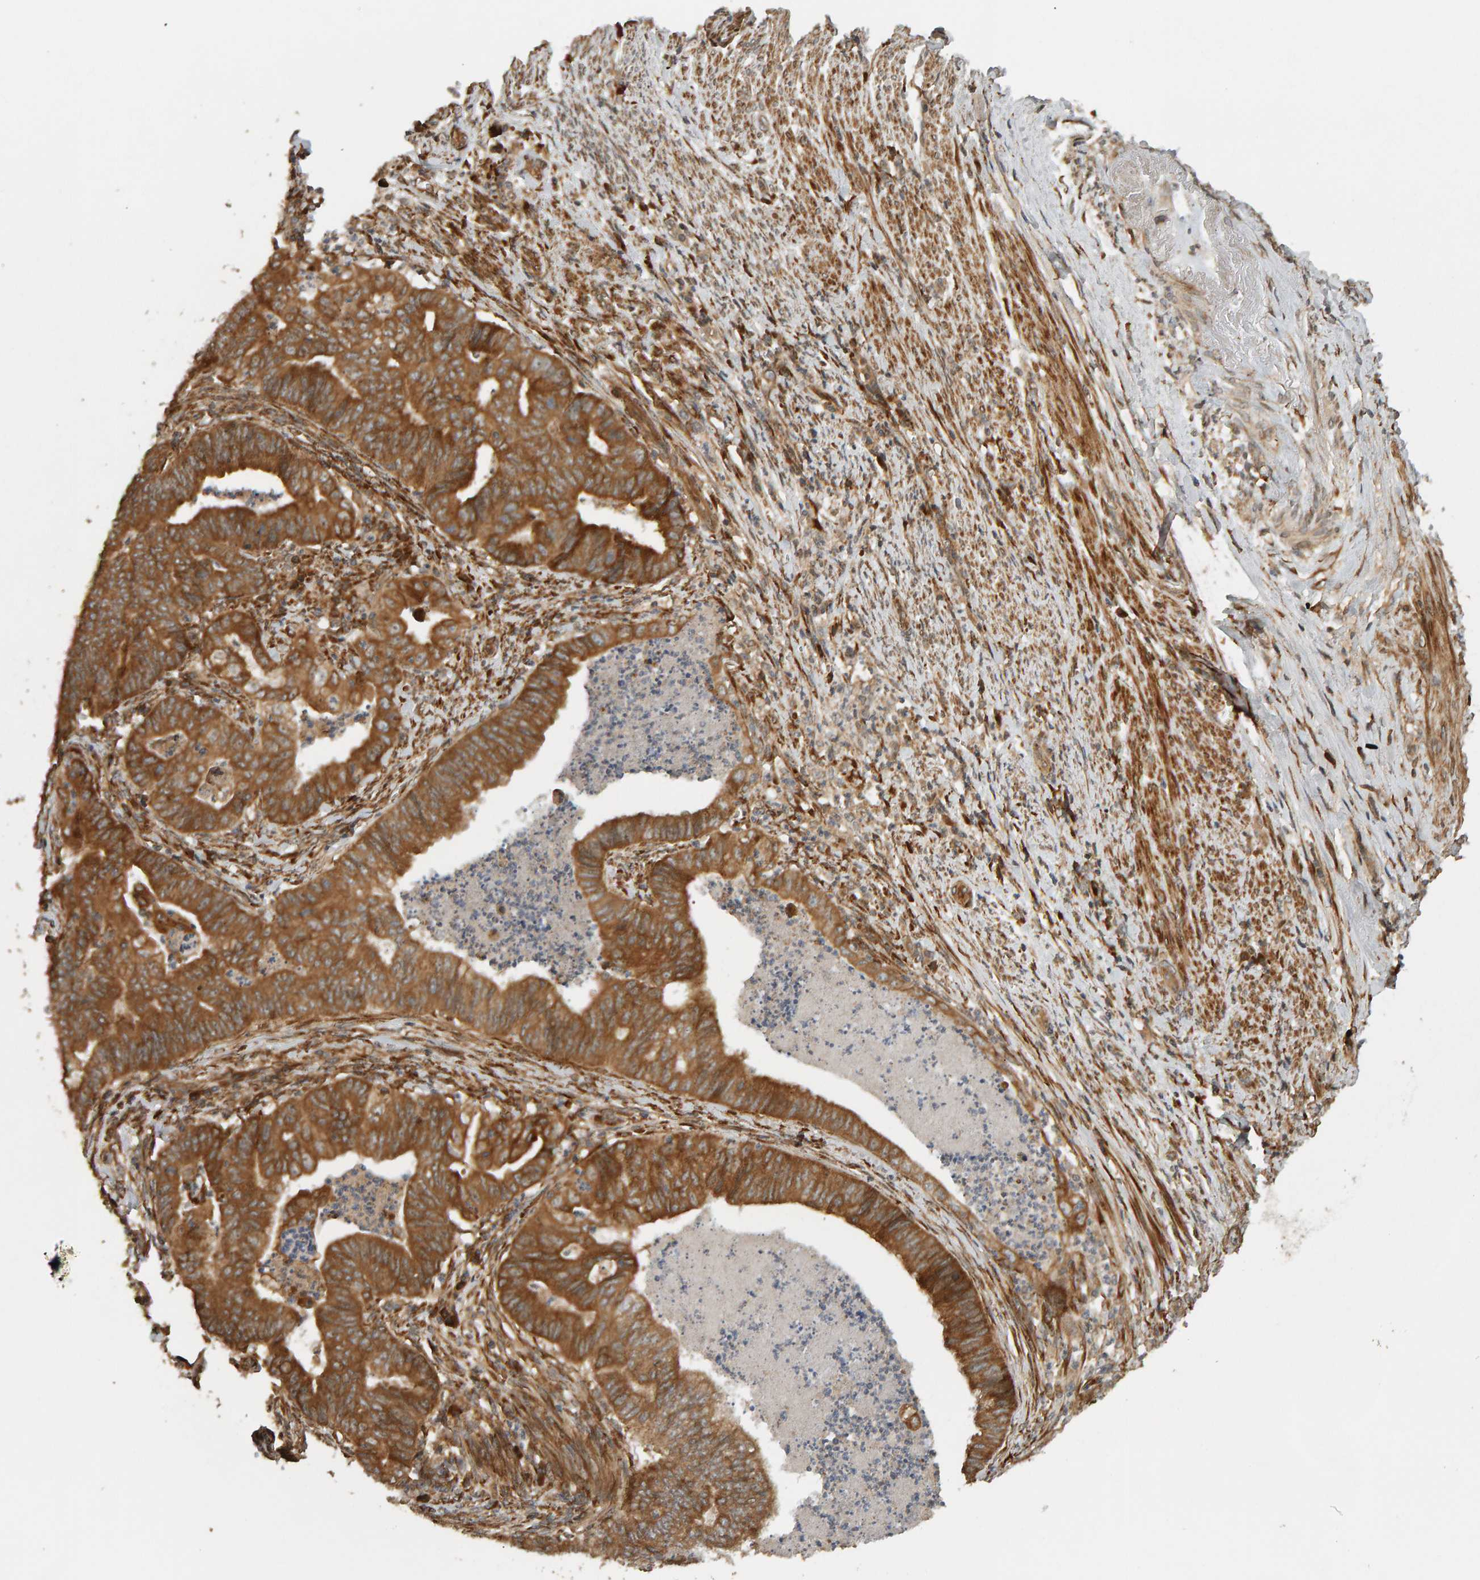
{"staining": {"intensity": "strong", "quantity": ">75%", "location": "cytoplasmic/membranous"}, "tissue": "endometrial cancer", "cell_type": "Tumor cells", "image_type": "cancer", "snomed": [{"axis": "morphology", "description": "Polyp, NOS"}, {"axis": "morphology", "description": "Adenocarcinoma, NOS"}, {"axis": "morphology", "description": "Adenoma, NOS"}, {"axis": "topography", "description": "Endometrium"}], "caption": "Endometrial cancer was stained to show a protein in brown. There is high levels of strong cytoplasmic/membranous positivity in about >75% of tumor cells.", "gene": "ZFAND1", "patient": {"sex": "female", "age": 79}}